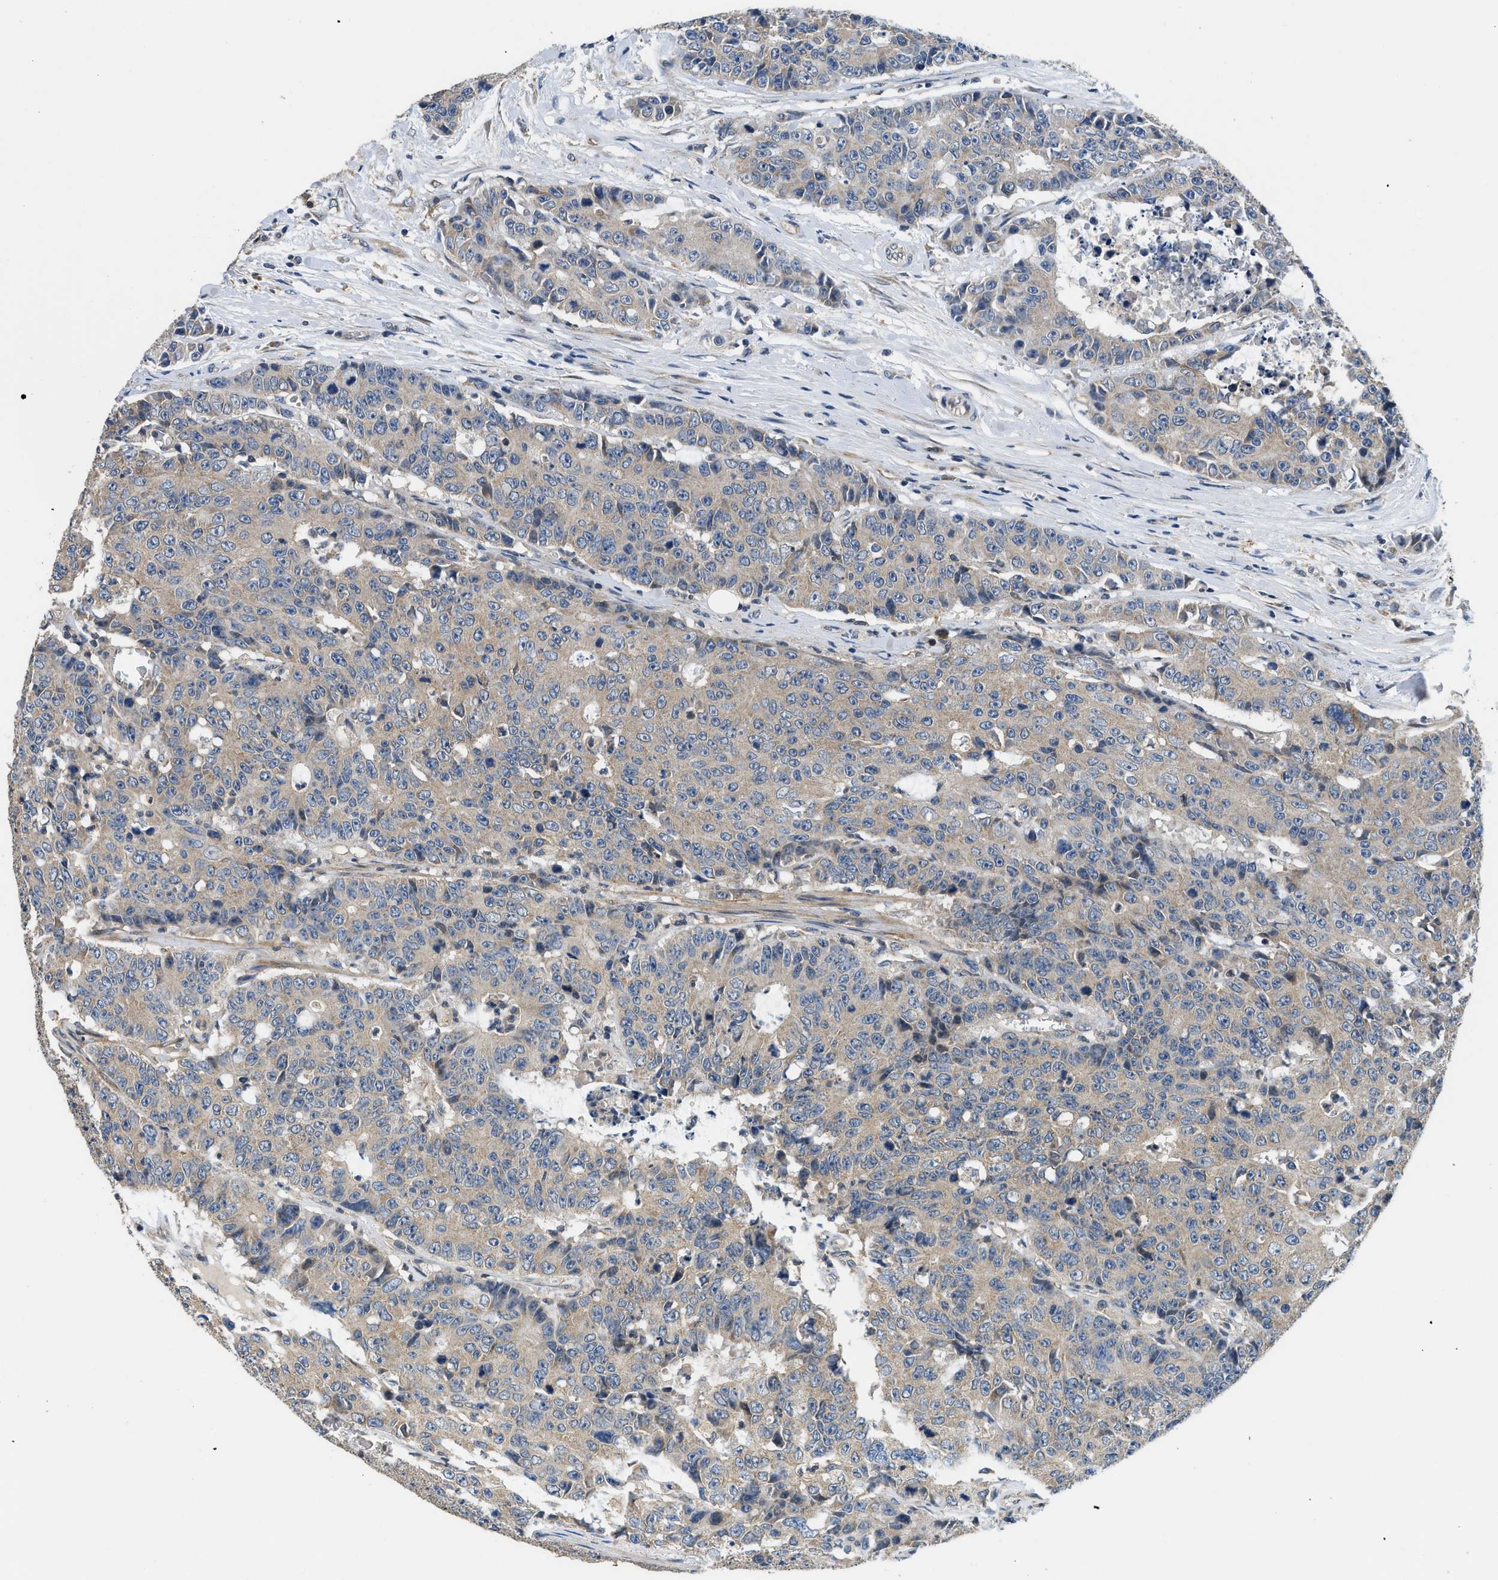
{"staining": {"intensity": "weak", "quantity": "25%-75%", "location": "cytoplasmic/membranous"}, "tissue": "colorectal cancer", "cell_type": "Tumor cells", "image_type": "cancer", "snomed": [{"axis": "morphology", "description": "Adenocarcinoma, NOS"}, {"axis": "topography", "description": "Colon"}], "caption": "The photomicrograph shows immunohistochemical staining of colorectal adenocarcinoma. There is weak cytoplasmic/membranous expression is appreciated in approximately 25%-75% of tumor cells.", "gene": "SSH2", "patient": {"sex": "female", "age": 86}}